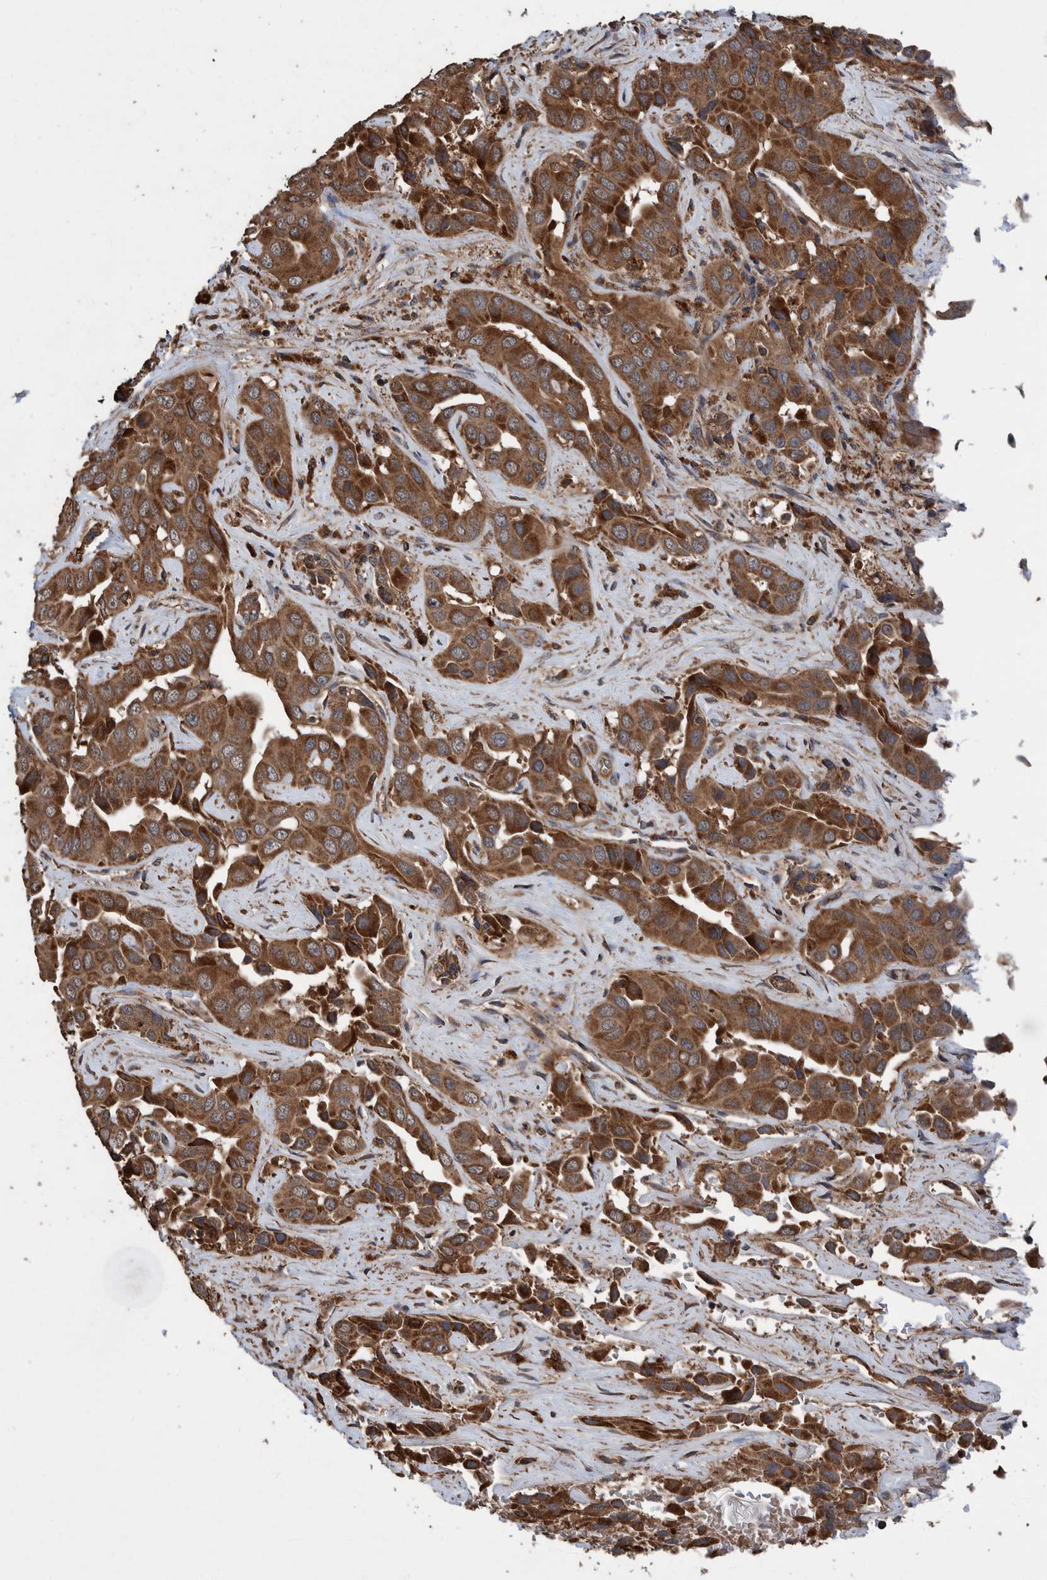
{"staining": {"intensity": "strong", "quantity": ">75%", "location": "cytoplasmic/membranous"}, "tissue": "liver cancer", "cell_type": "Tumor cells", "image_type": "cancer", "snomed": [{"axis": "morphology", "description": "Cholangiocarcinoma"}, {"axis": "topography", "description": "Liver"}], "caption": "The image shows a brown stain indicating the presence of a protein in the cytoplasmic/membranous of tumor cells in liver cholangiocarcinoma.", "gene": "TRIM16", "patient": {"sex": "female", "age": 52}}